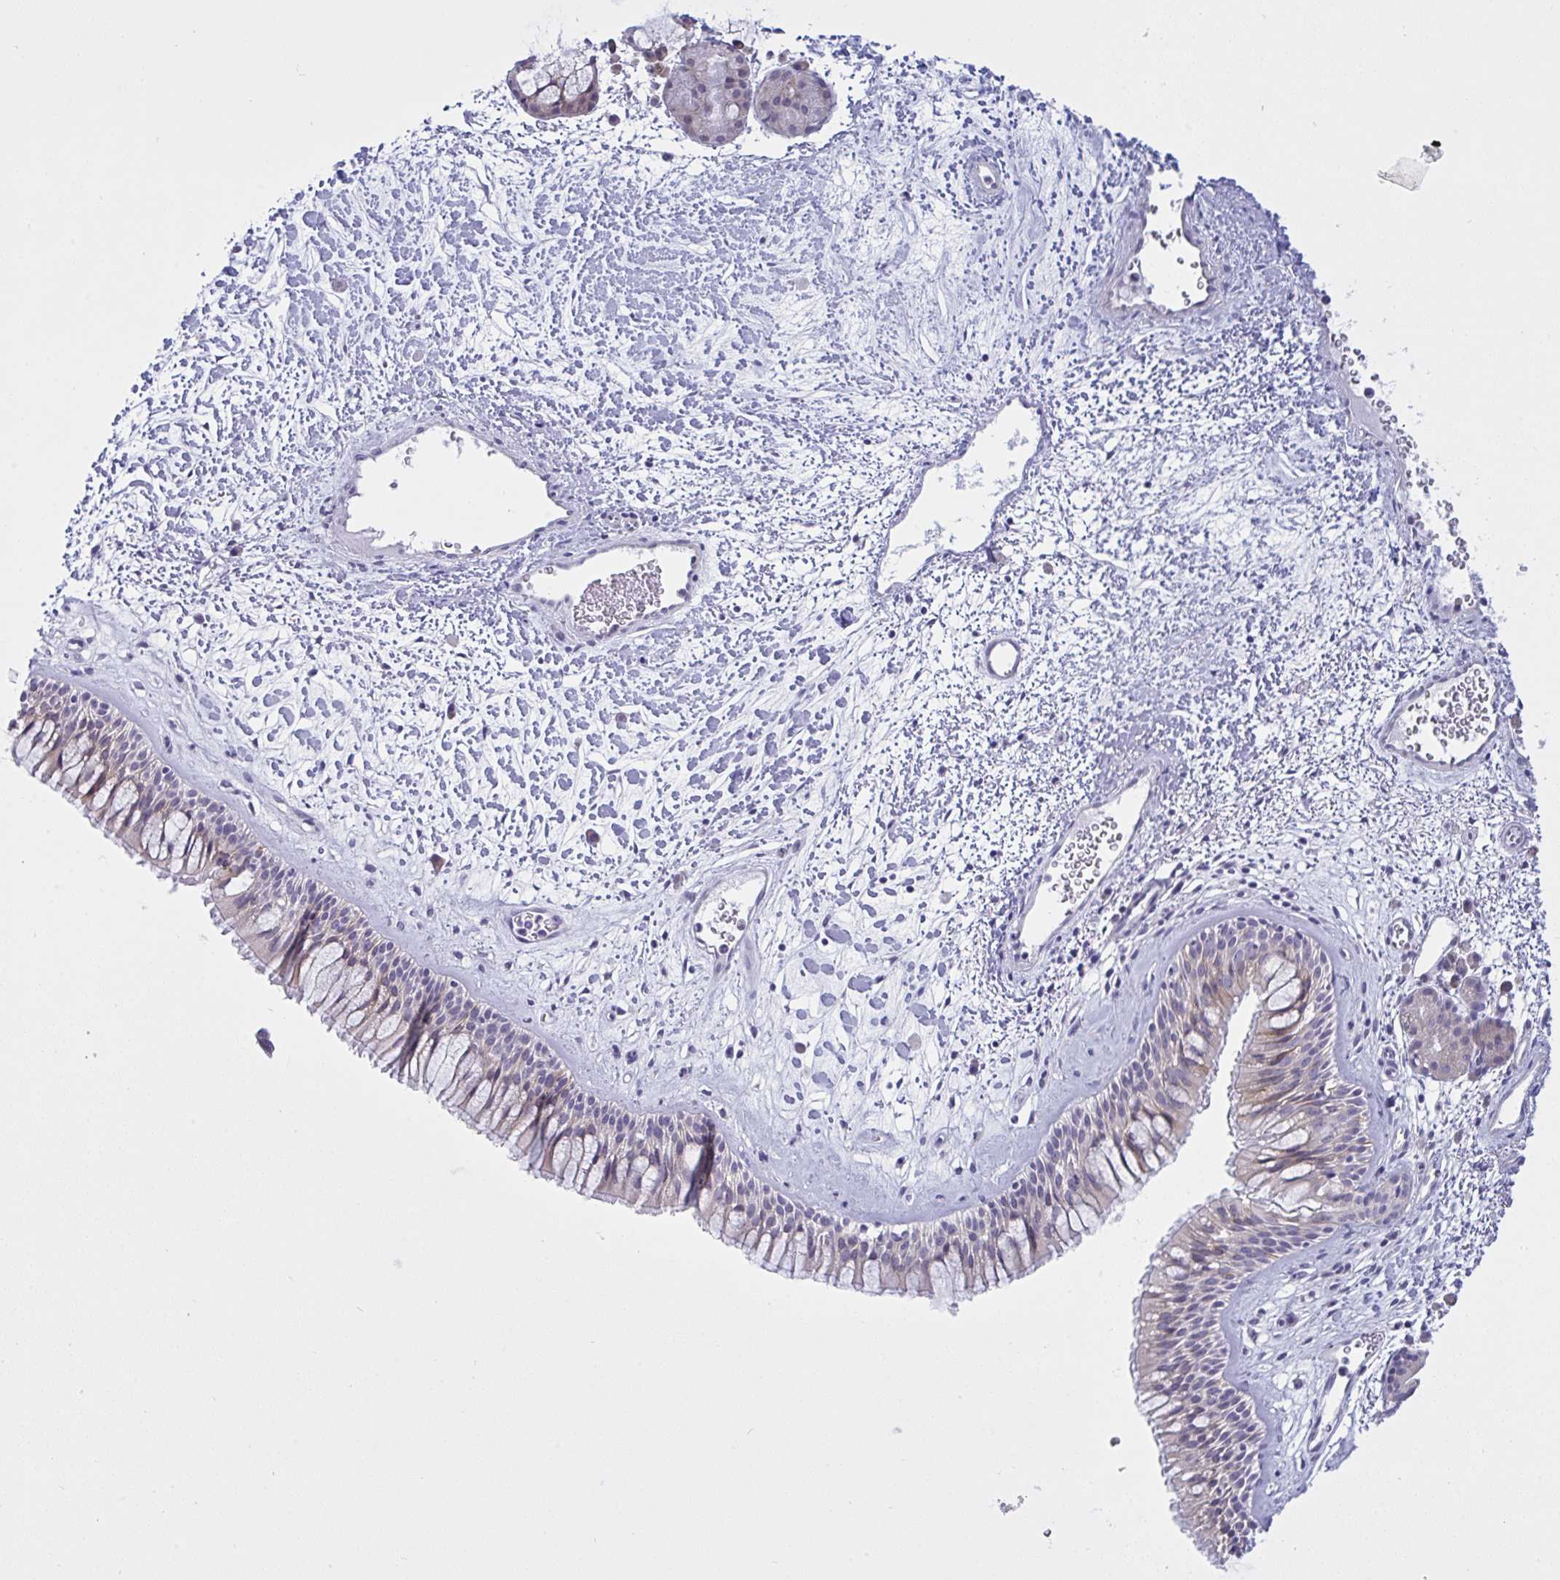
{"staining": {"intensity": "weak", "quantity": "<25%", "location": "cytoplasmic/membranous"}, "tissue": "nasopharynx", "cell_type": "Respiratory epithelial cells", "image_type": "normal", "snomed": [{"axis": "morphology", "description": "Normal tissue, NOS"}, {"axis": "topography", "description": "Nasopharynx"}], "caption": "DAB immunohistochemical staining of benign human nasopharynx shows no significant positivity in respiratory epithelial cells. (Stains: DAB IHC with hematoxylin counter stain, Microscopy: brightfield microscopy at high magnification).", "gene": "TMEM41A", "patient": {"sex": "male", "age": 65}}